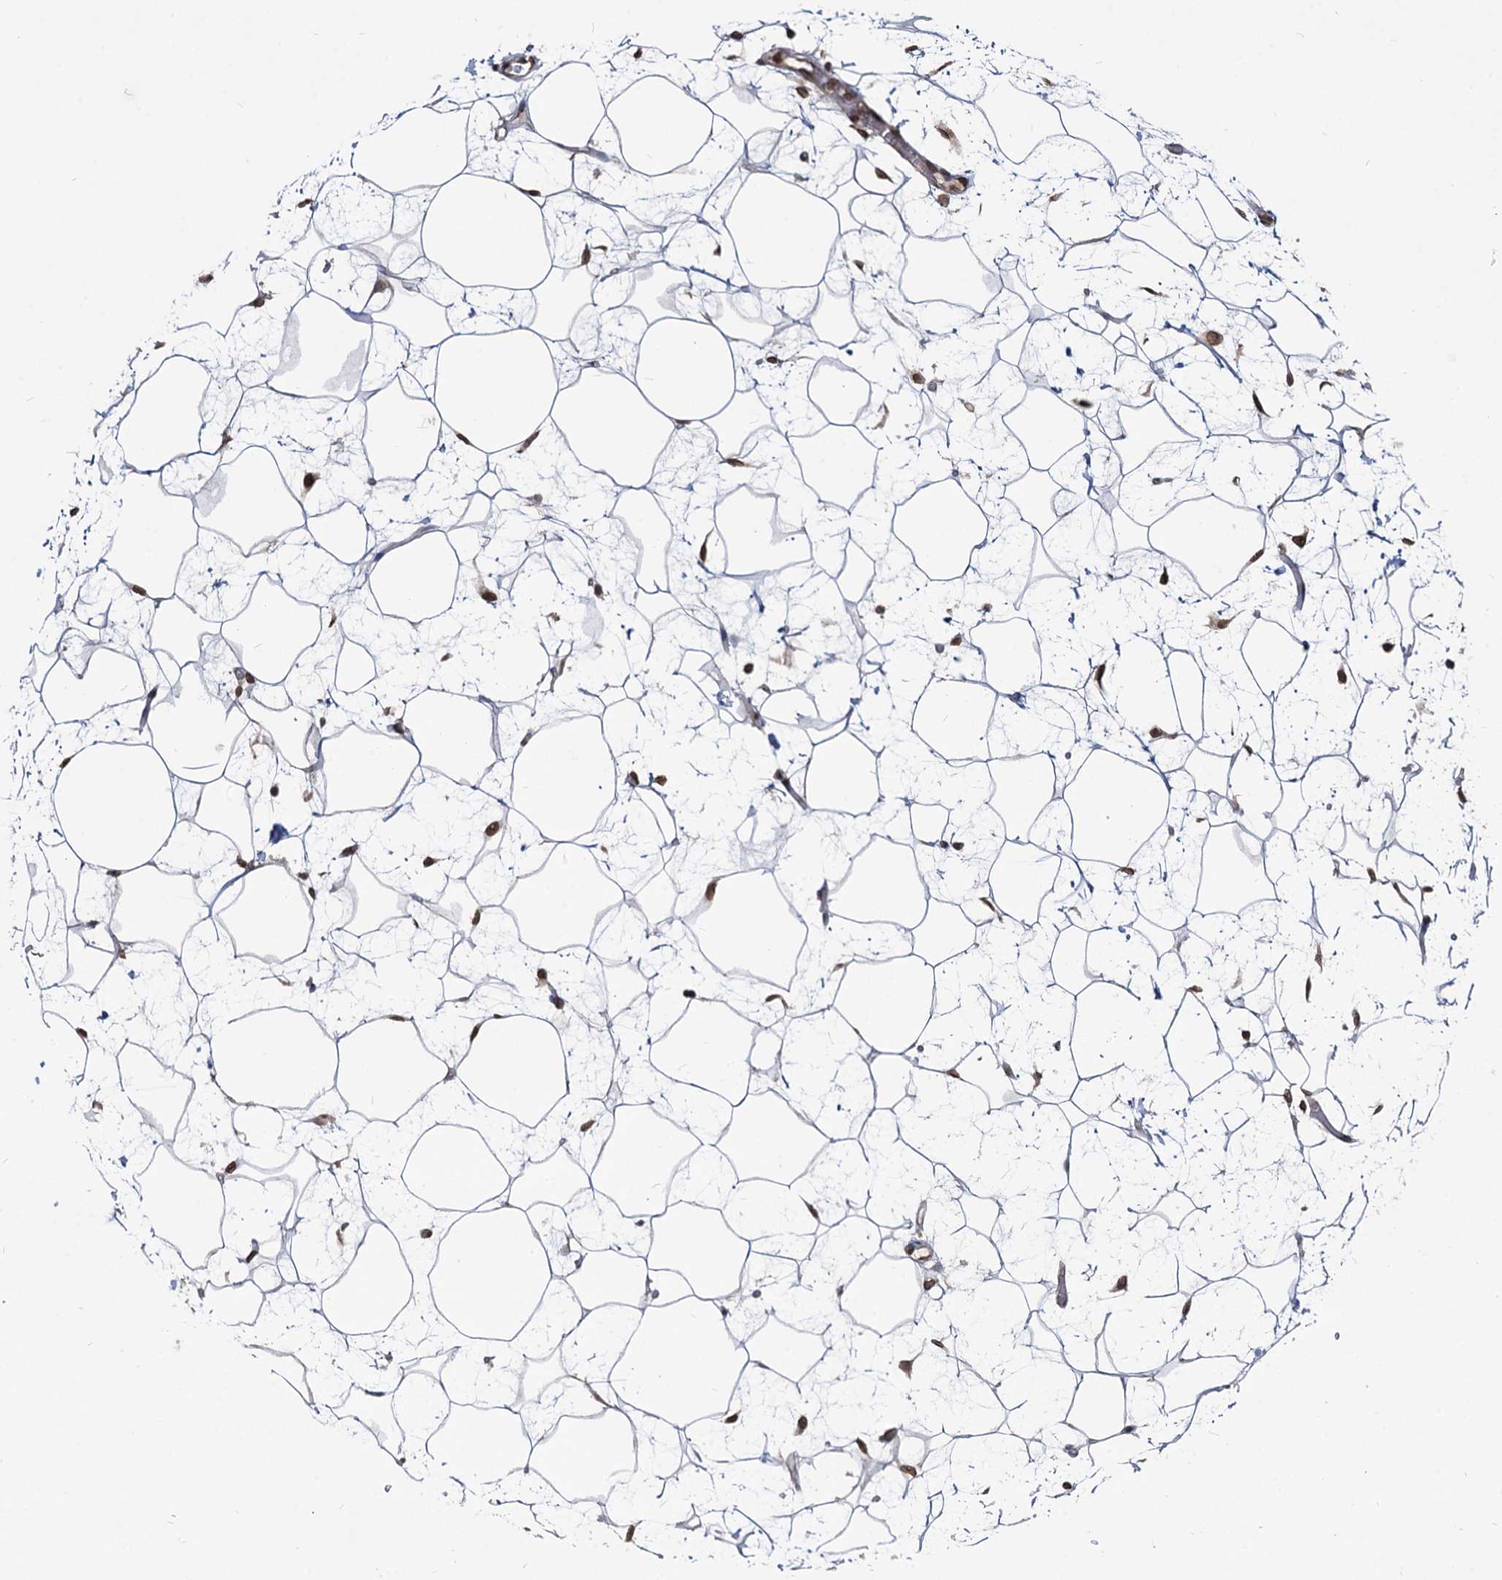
{"staining": {"intensity": "strong", "quantity": ">75%", "location": "nuclear"}, "tissue": "adipose tissue", "cell_type": "Adipocytes", "image_type": "normal", "snomed": [{"axis": "morphology", "description": "Normal tissue, NOS"}, {"axis": "topography", "description": "Breast"}], "caption": "Immunohistochemical staining of benign human adipose tissue demonstrates high levels of strong nuclear expression in approximately >75% of adipocytes.", "gene": "RNF6", "patient": {"sex": "female", "age": 26}}